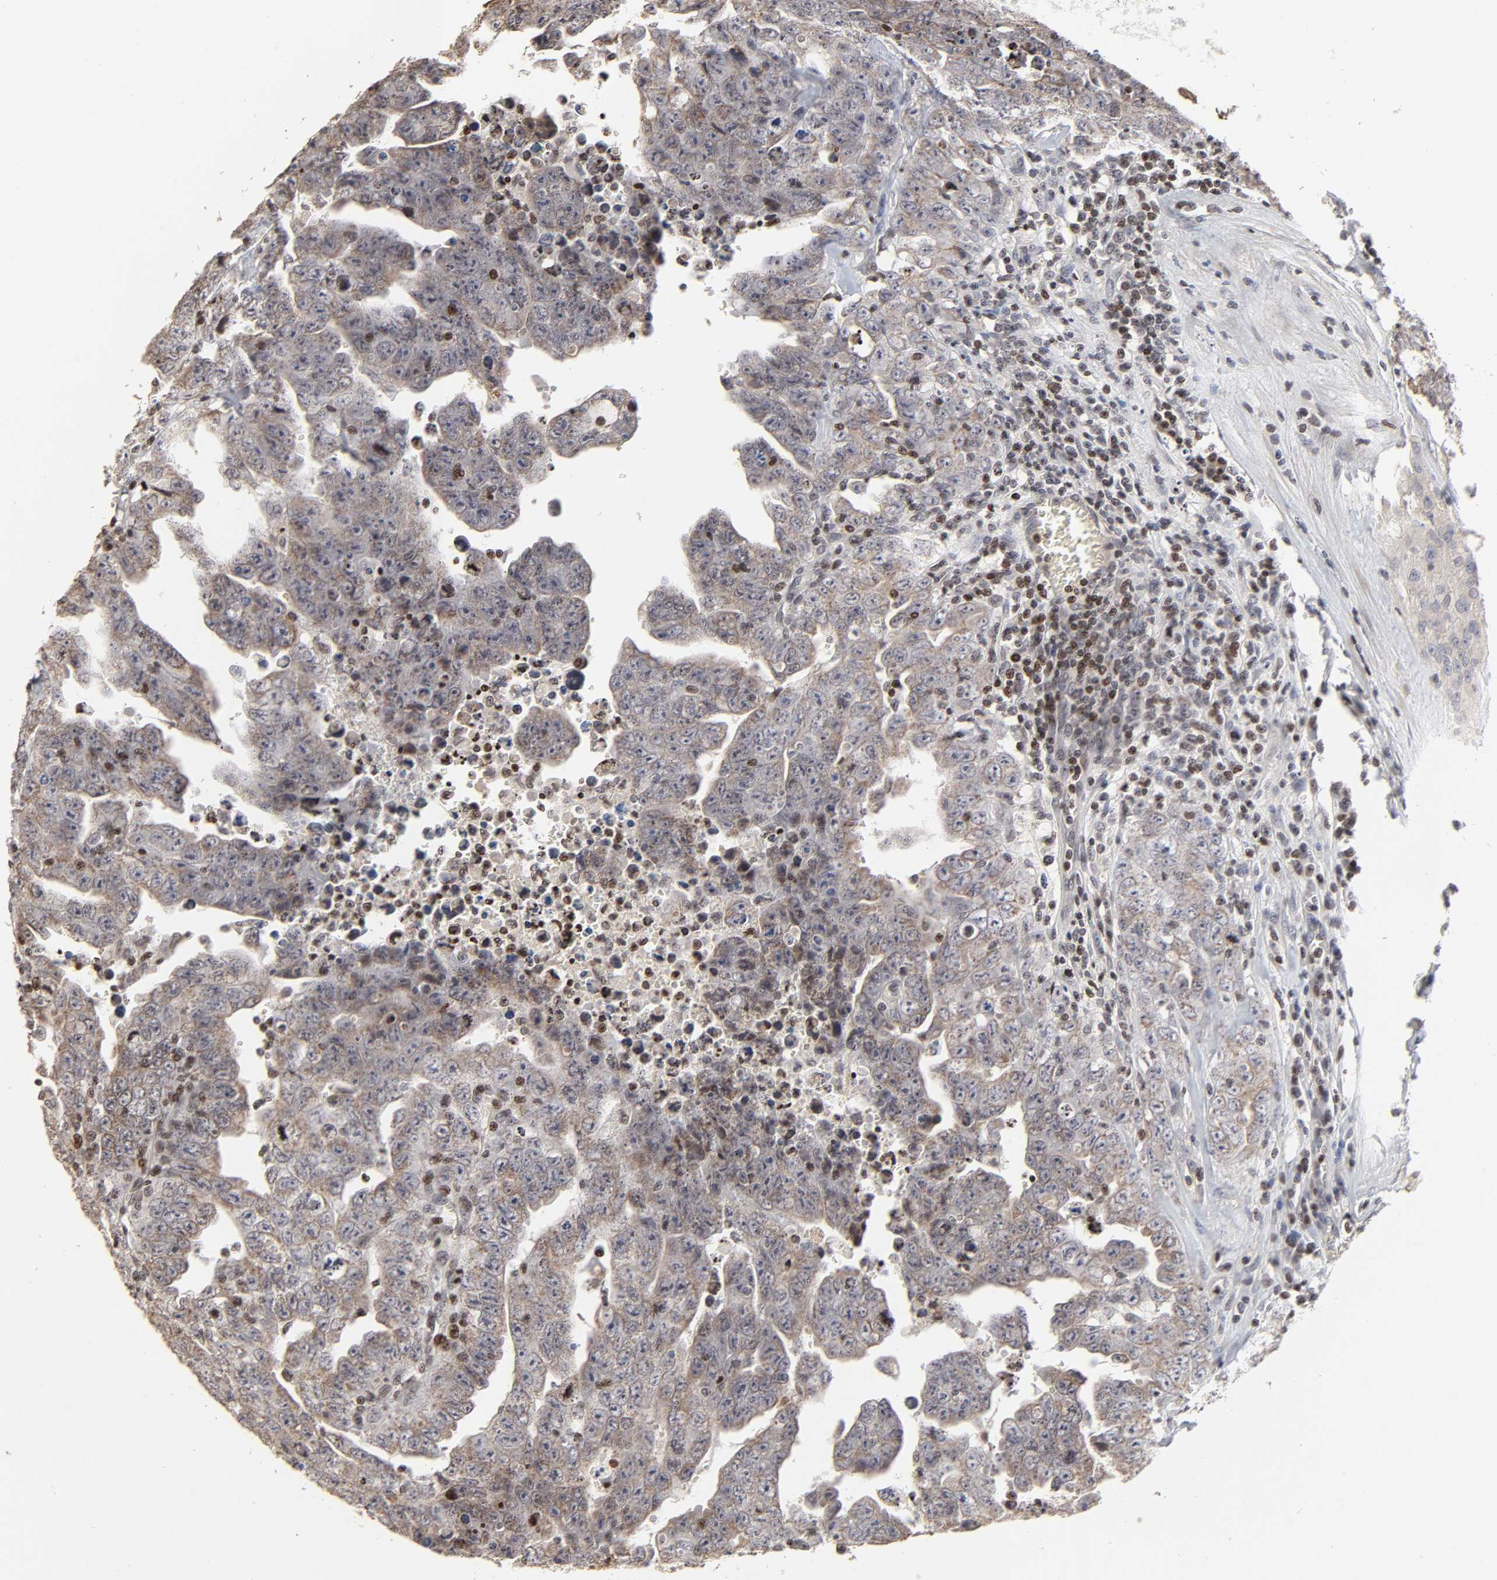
{"staining": {"intensity": "weak", "quantity": "25%-75%", "location": "cytoplasmic/membranous"}, "tissue": "testis cancer", "cell_type": "Tumor cells", "image_type": "cancer", "snomed": [{"axis": "morphology", "description": "Carcinoma, Embryonal, NOS"}, {"axis": "topography", "description": "Testis"}], "caption": "The image displays a brown stain indicating the presence of a protein in the cytoplasmic/membranous of tumor cells in testis cancer (embryonal carcinoma). The protein is stained brown, and the nuclei are stained in blue (DAB IHC with brightfield microscopy, high magnification).", "gene": "ZNF473", "patient": {"sex": "male", "age": 28}}